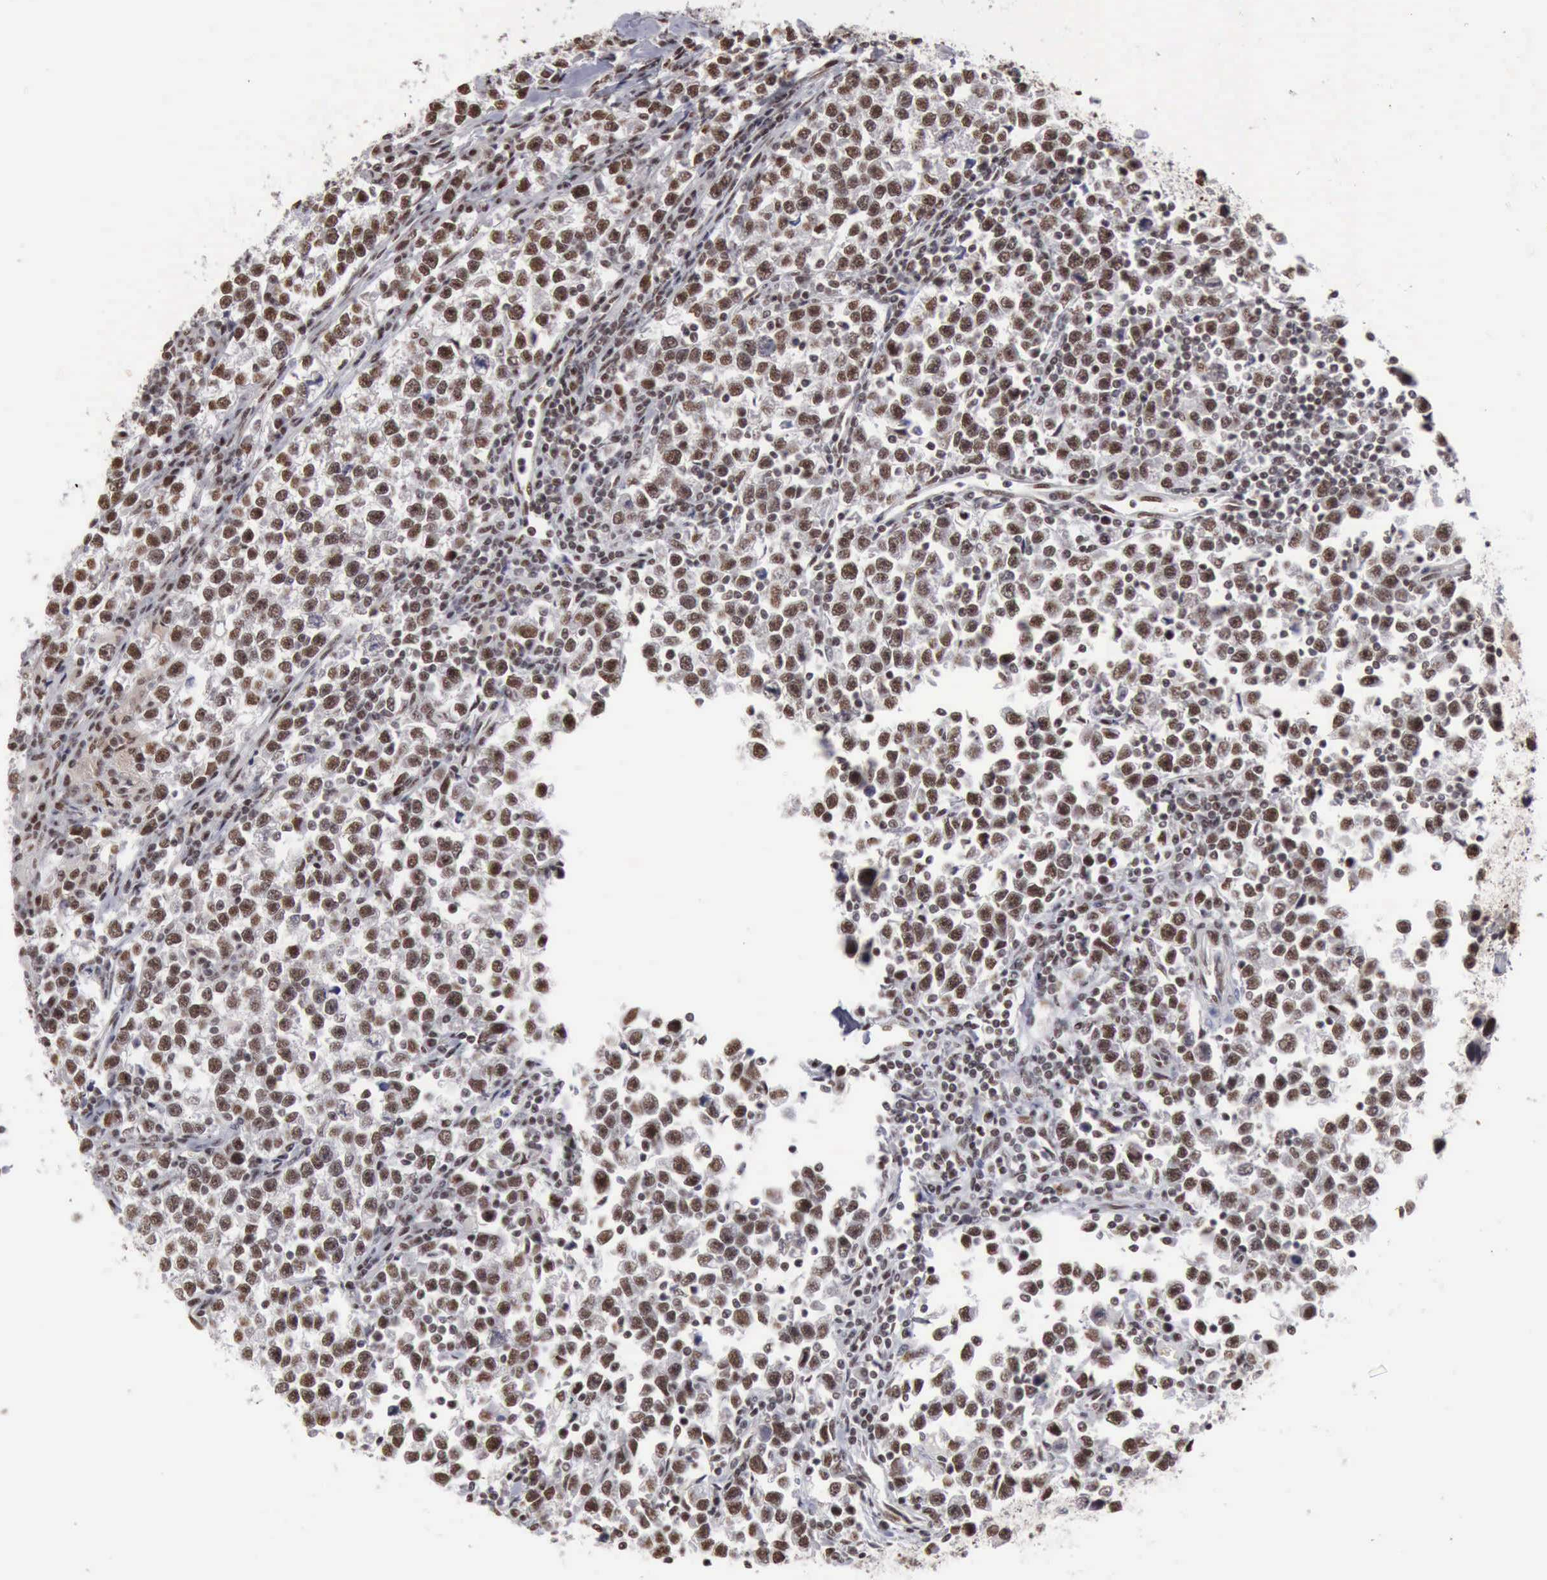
{"staining": {"intensity": "strong", "quantity": ">75%", "location": "nuclear"}, "tissue": "testis cancer", "cell_type": "Tumor cells", "image_type": "cancer", "snomed": [{"axis": "morphology", "description": "Seminoma, NOS"}, {"axis": "topography", "description": "Testis"}], "caption": "DAB (3,3'-diaminobenzidine) immunohistochemical staining of testis cancer demonstrates strong nuclear protein expression in approximately >75% of tumor cells.", "gene": "KIAA0586", "patient": {"sex": "male", "age": 43}}